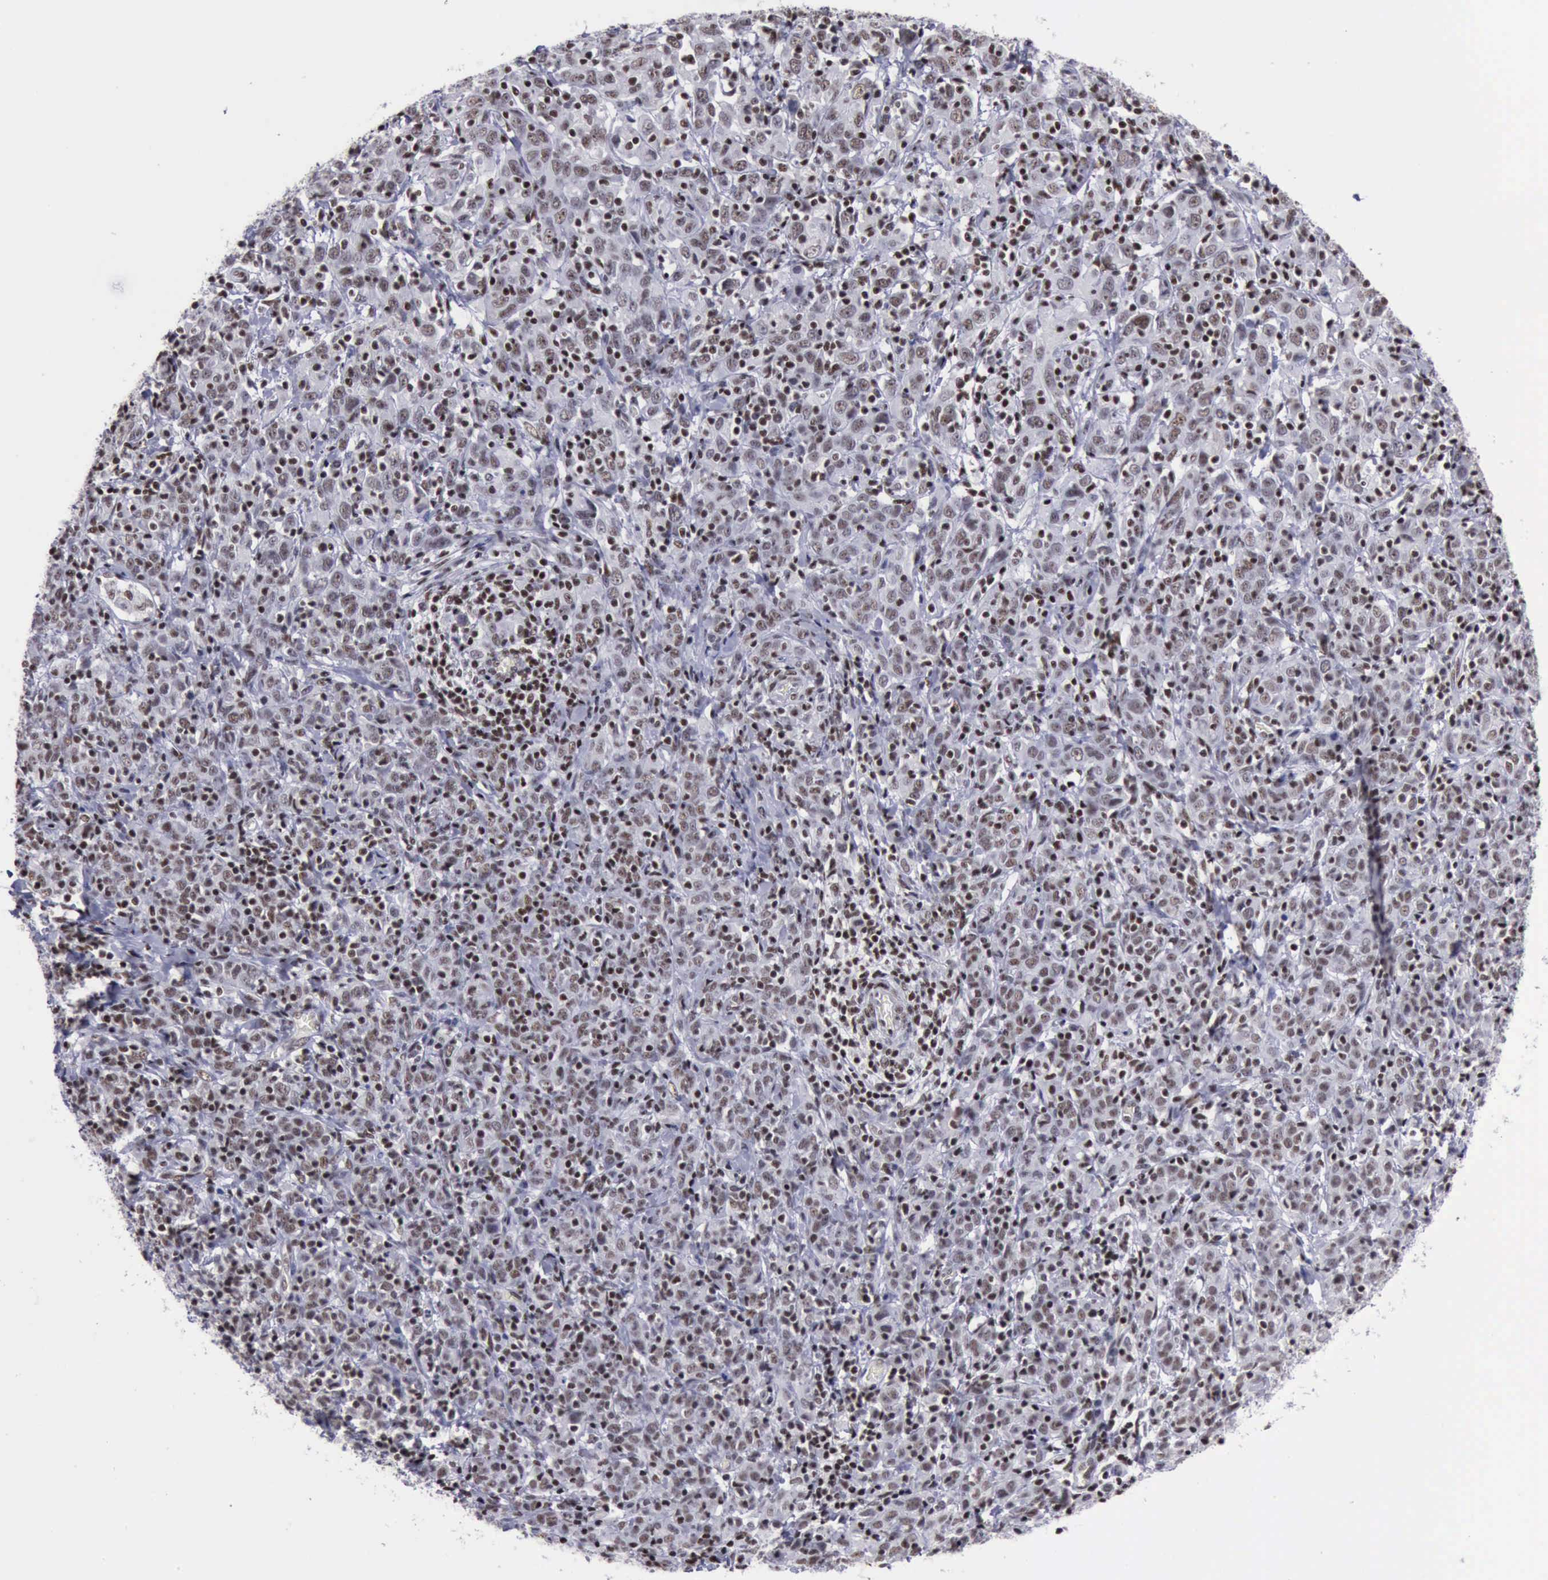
{"staining": {"intensity": "weak", "quantity": "<25%", "location": "nuclear"}, "tissue": "cervical cancer", "cell_type": "Tumor cells", "image_type": "cancer", "snomed": [{"axis": "morphology", "description": "Normal tissue, NOS"}, {"axis": "morphology", "description": "Squamous cell carcinoma, NOS"}, {"axis": "topography", "description": "Cervix"}], "caption": "This is a histopathology image of IHC staining of squamous cell carcinoma (cervical), which shows no positivity in tumor cells.", "gene": "YY1", "patient": {"sex": "female", "age": 67}}